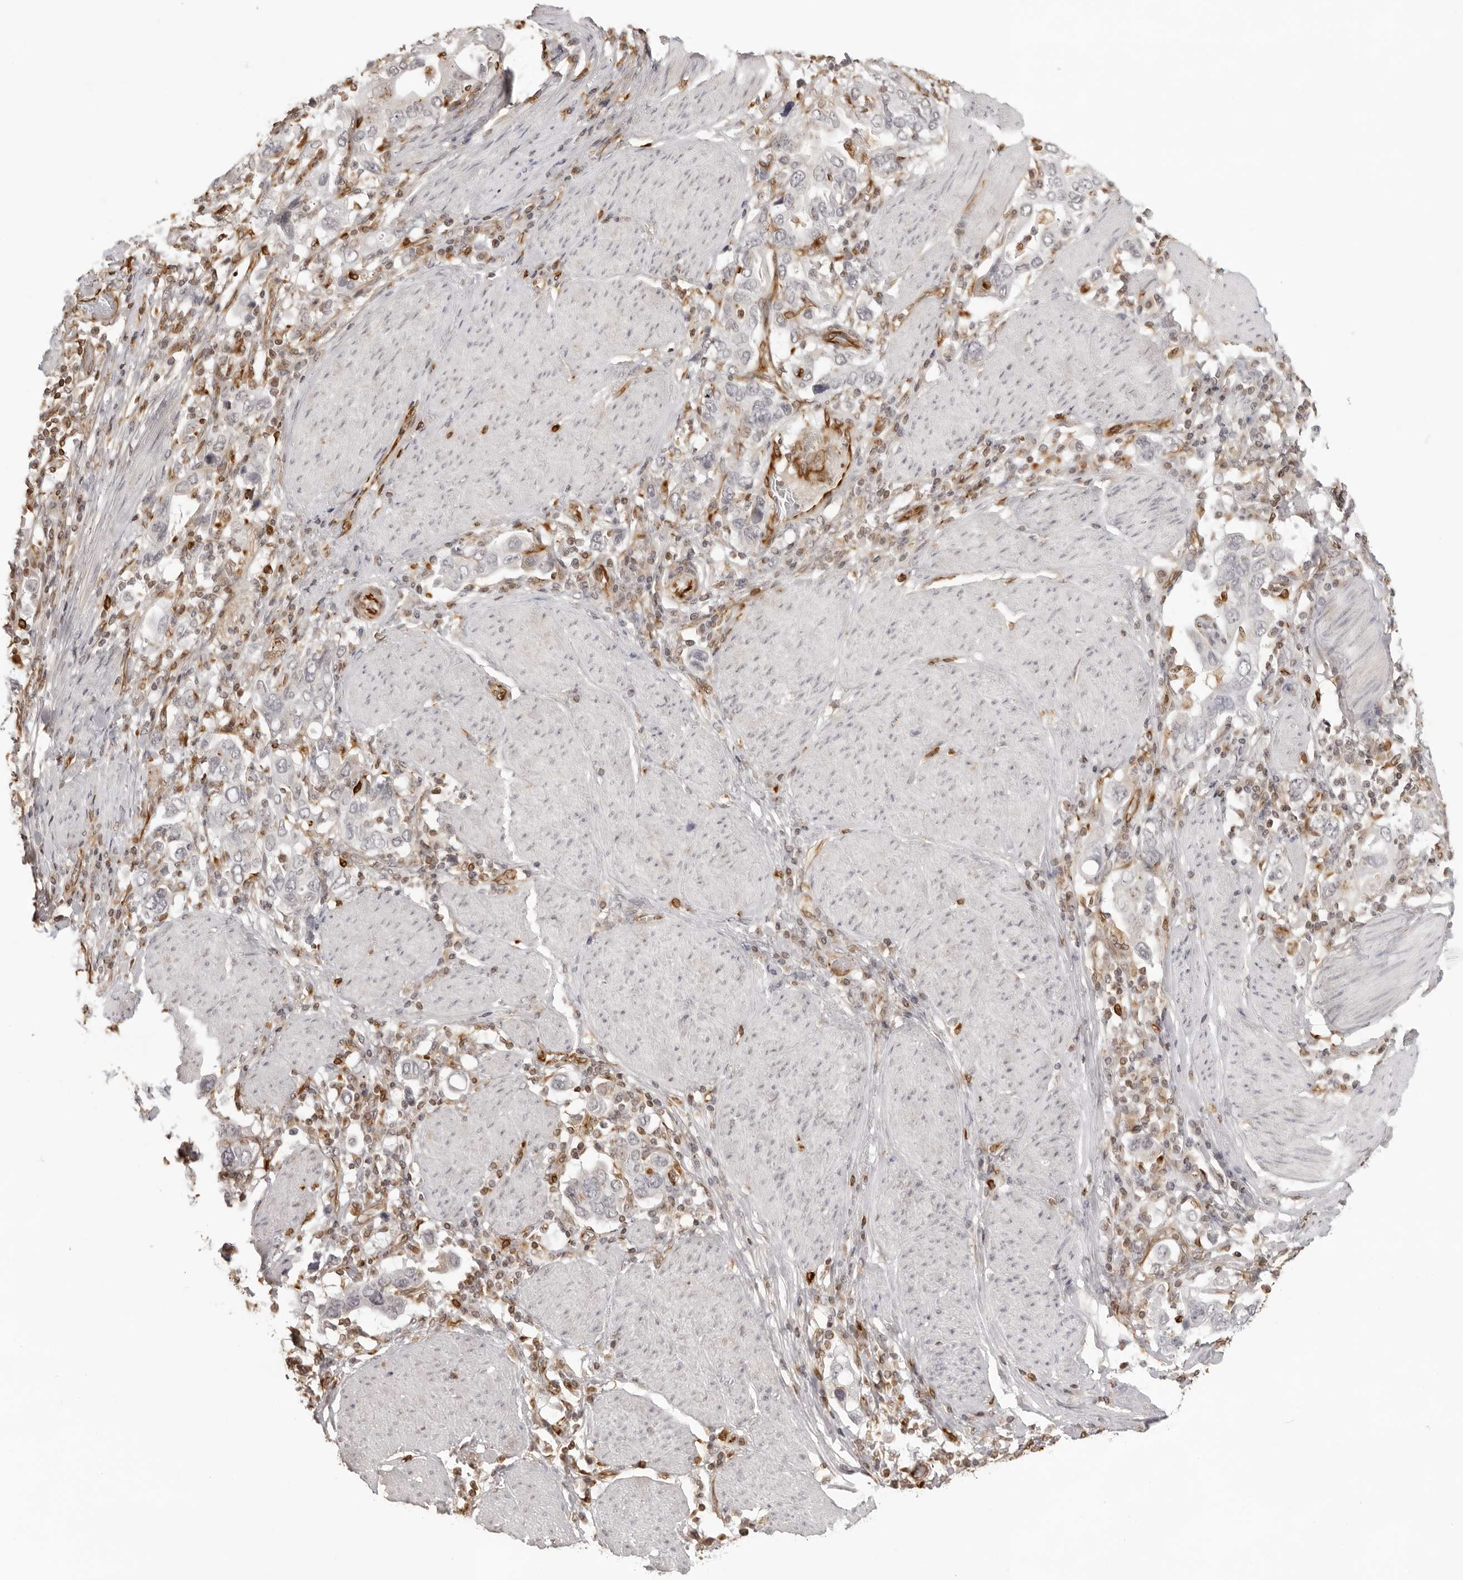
{"staining": {"intensity": "negative", "quantity": "none", "location": "none"}, "tissue": "stomach cancer", "cell_type": "Tumor cells", "image_type": "cancer", "snomed": [{"axis": "morphology", "description": "Adenocarcinoma, NOS"}, {"axis": "topography", "description": "Stomach, upper"}], "caption": "Immunohistochemistry photomicrograph of neoplastic tissue: human stomach cancer stained with DAB reveals no significant protein expression in tumor cells.", "gene": "DYNLT5", "patient": {"sex": "male", "age": 62}}